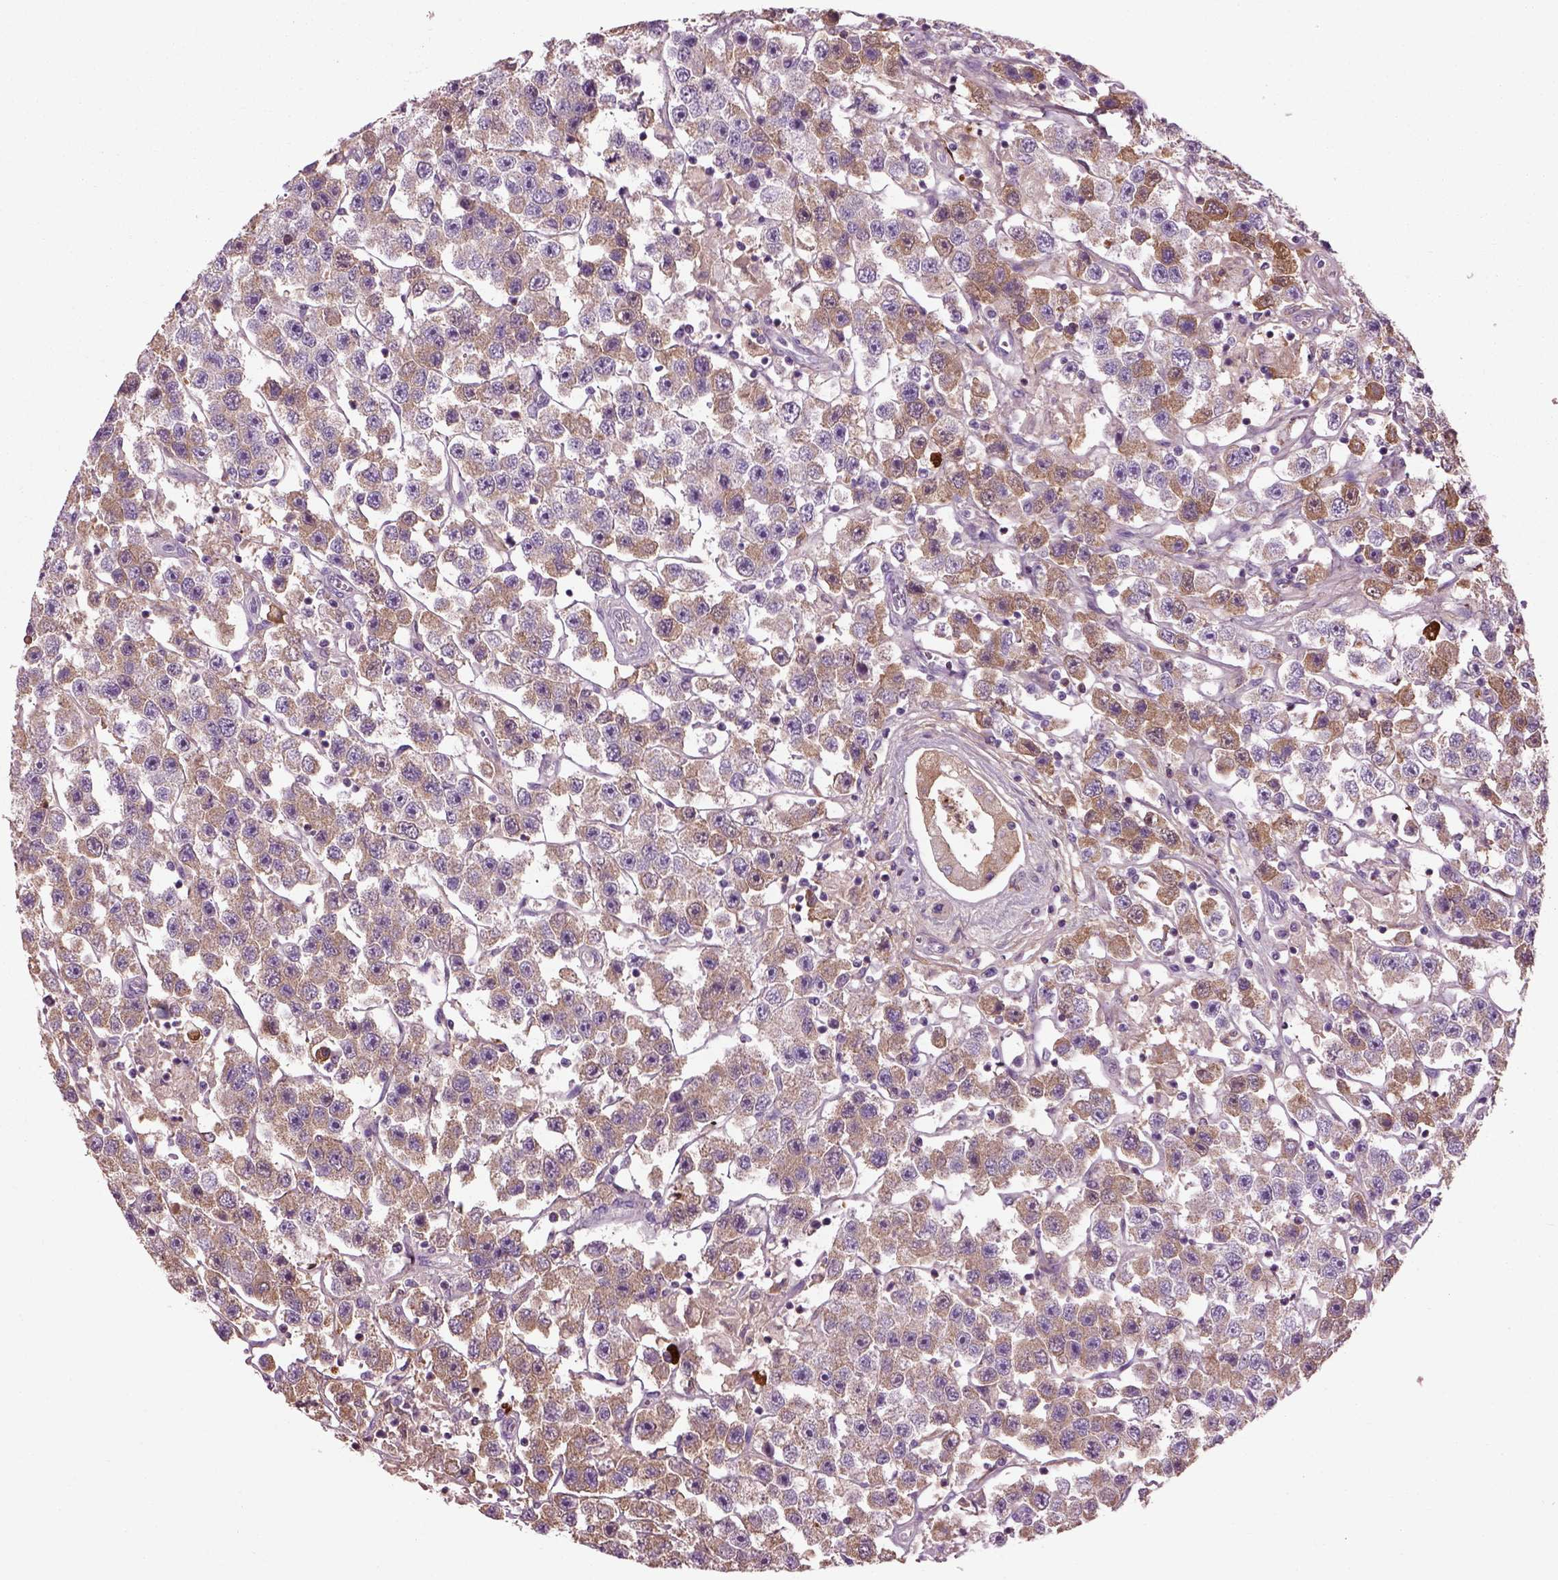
{"staining": {"intensity": "moderate", "quantity": "25%-75%", "location": "cytoplasmic/membranous"}, "tissue": "testis cancer", "cell_type": "Tumor cells", "image_type": "cancer", "snomed": [{"axis": "morphology", "description": "Seminoma, NOS"}, {"axis": "topography", "description": "Testis"}], "caption": "This image displays testis seminoma stained with immunohistochemistry to label a protein in brown. The cytoplasmic/membranous of tumor cells show moderate positivity for the protein. Nuclei are counter-stained blue.", "gene": "EMILIN2", "patient": {"sex": "male", "age": 45}}